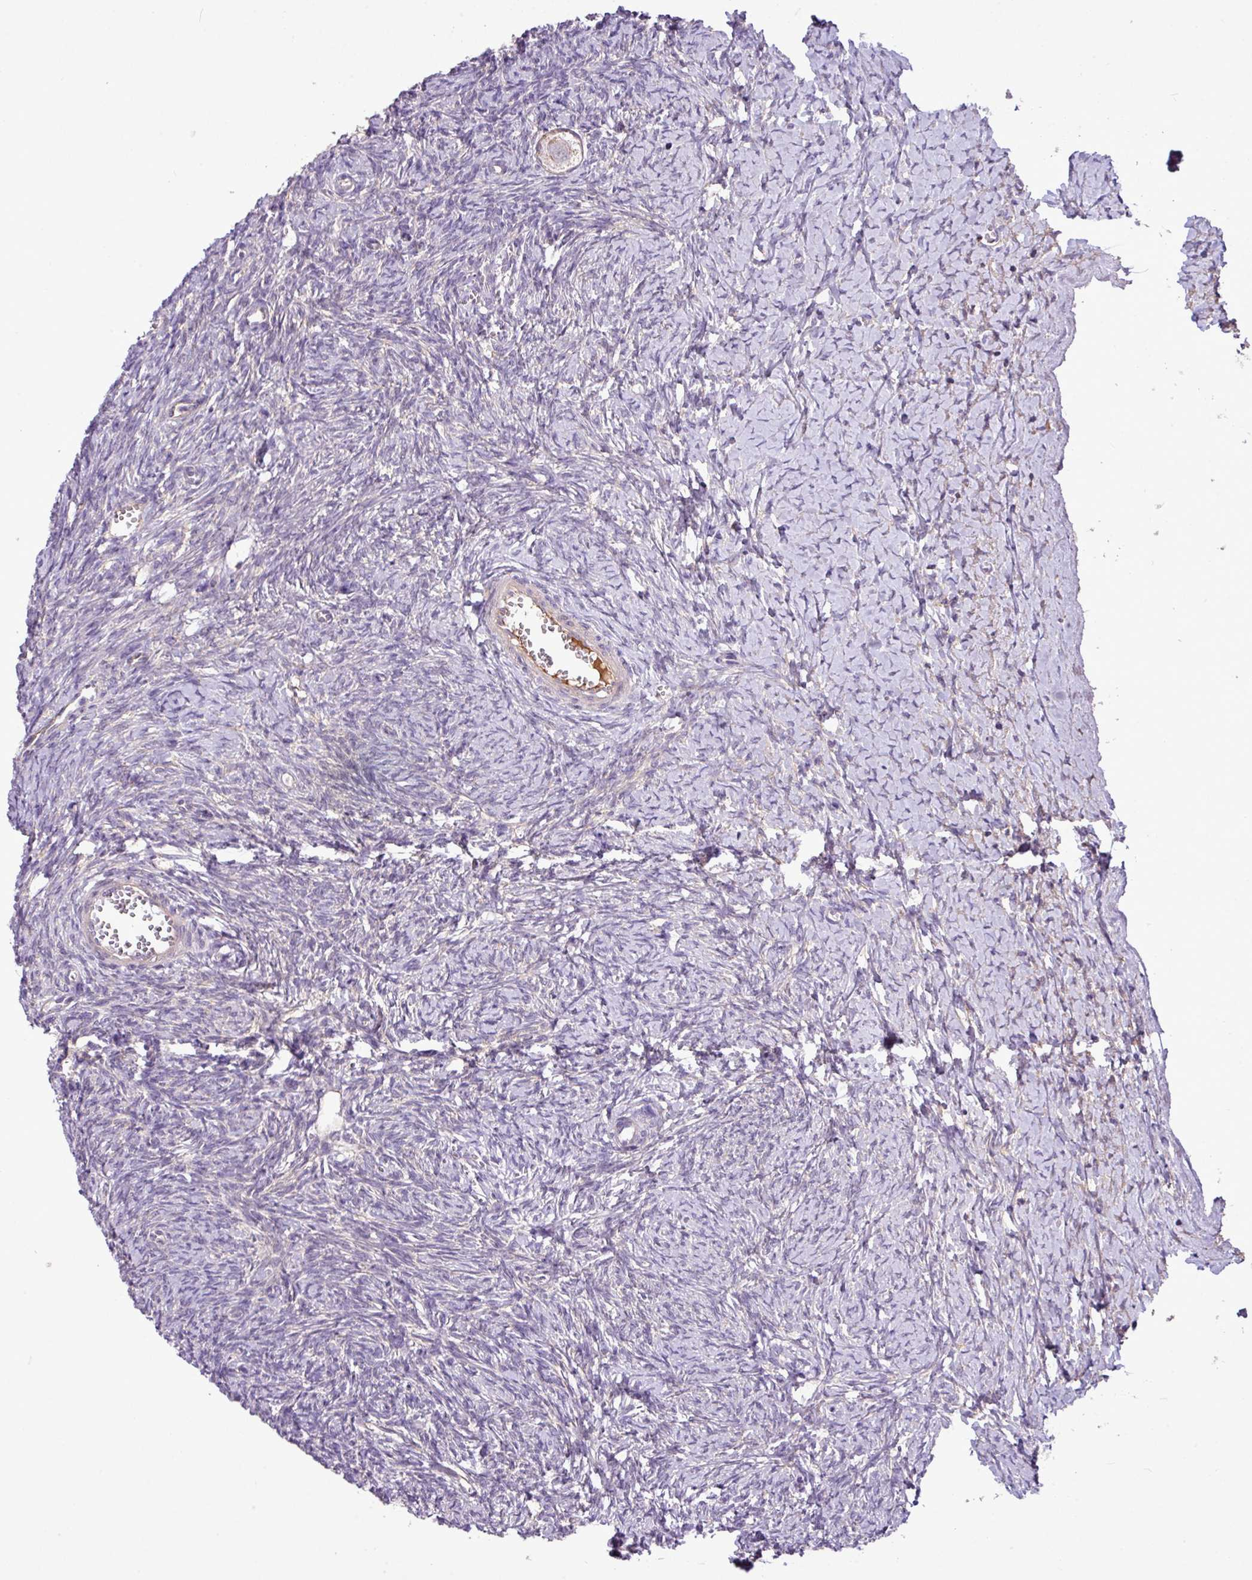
{"staining": {"intensity": "weak", "quantity": "<25%", "location": "cytoplasmic/membranous"}, "tissue": "ovary", "cell_type": "Follicle cells", "image_type": "normal", "snomed": [{"axis": "morphology", "description": "Normal tissue, NOS"}, {"axis": "topography", "description": "Ovary"}], "caption": "Immunohistochemistry (IHC) micrograph of unremarkable human ovary stained for a protein (brown), which reveals no expression in follicle cells.", "gene": "XIAP", "patient": {"sex": "female", "age": 39}}